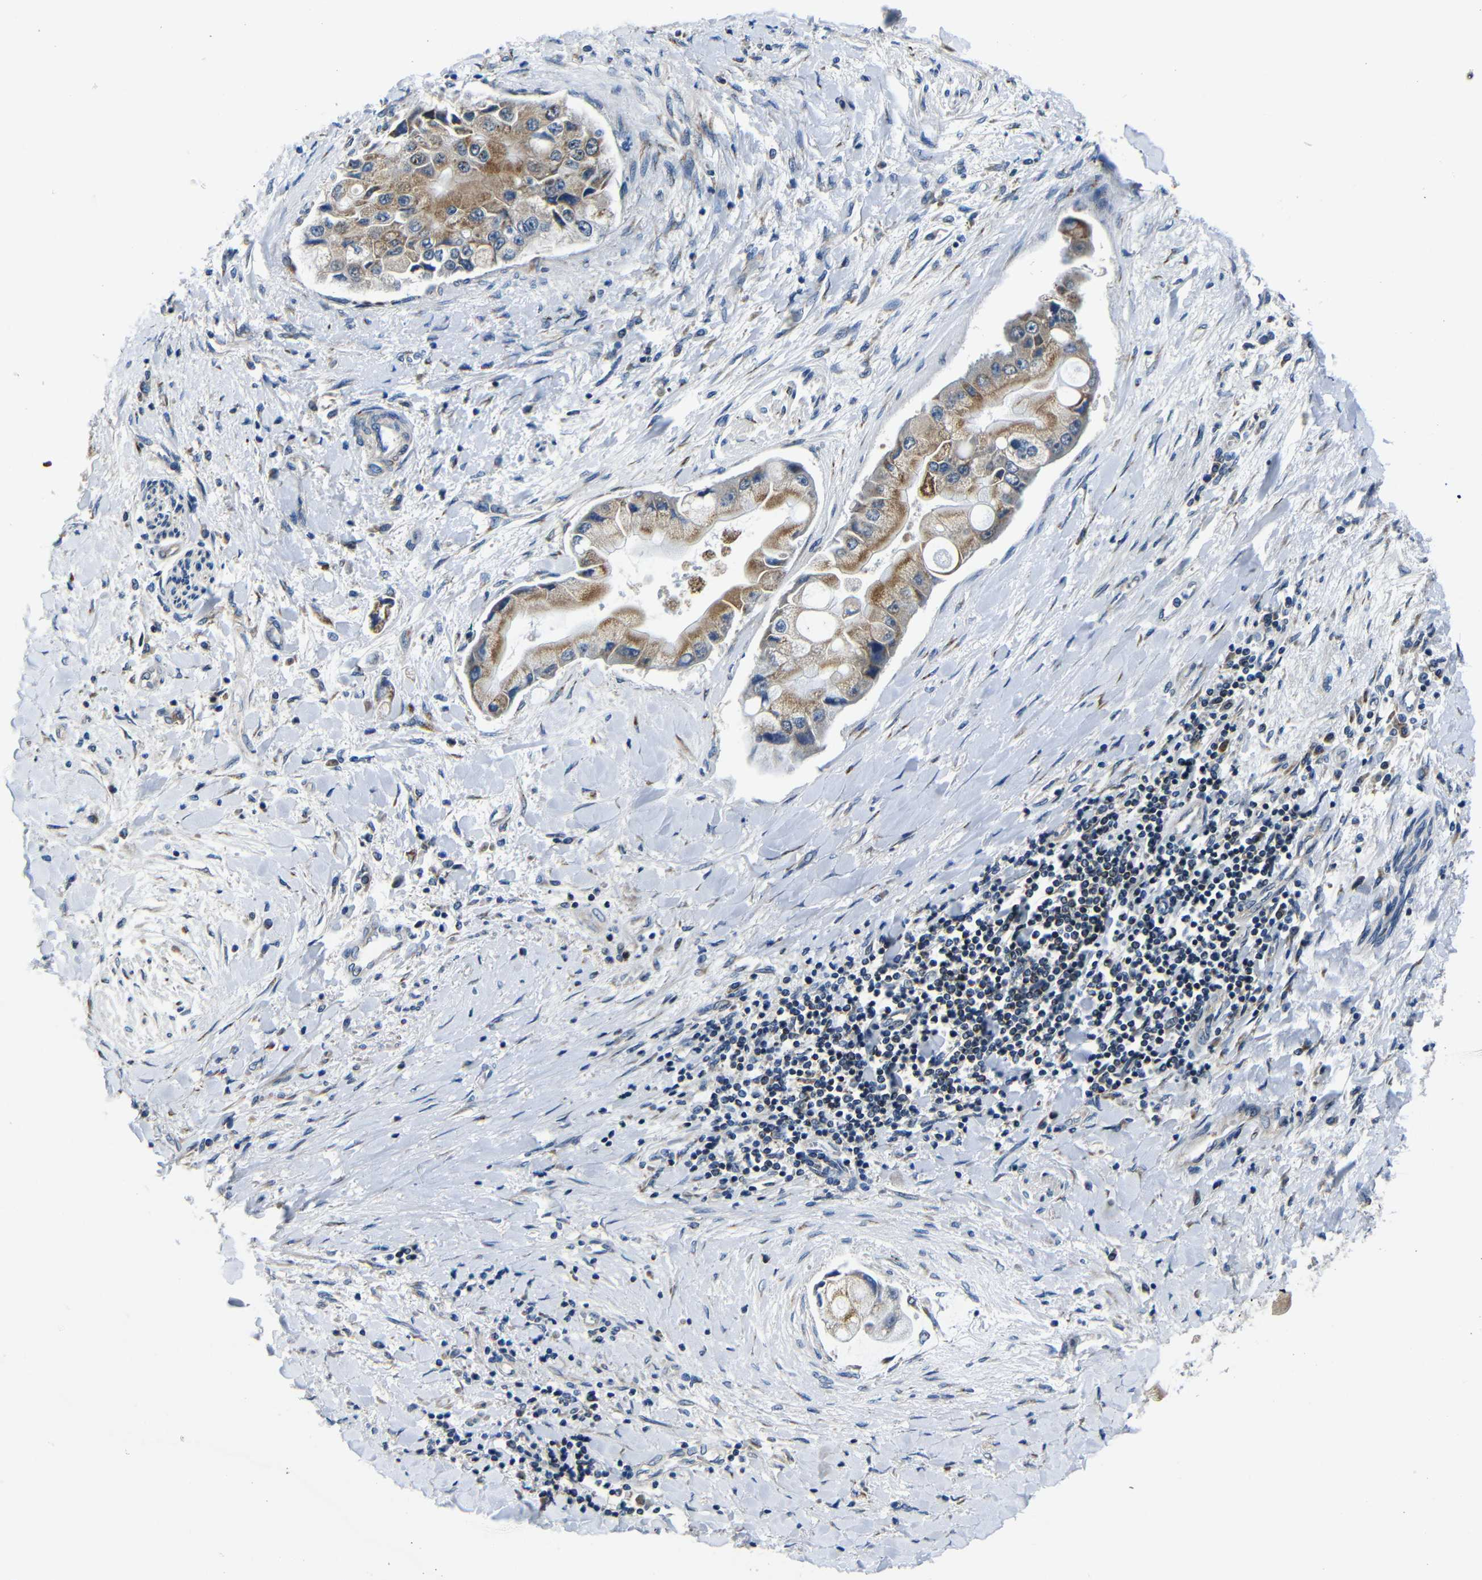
{"staining": {"intensity": "moderate", "quantity": ">75%", "location": "cytoplasmic/membranous"}, "tissue": "liver cancer", "cell_type": "Tumor cells", "image_type": "cancer", "snomed": [{"axis": "morphology", "description": "Cholangiocarcinoma"}, {"axis": "topography", "description": "Liver"}], "caption": "A brown stain highlights moderate cytoplasmic/membranous expression of a protein in human liver cancer tumor cells.", "gene": "FKBP14", "patient": {"sex": "male", "age": 50}}